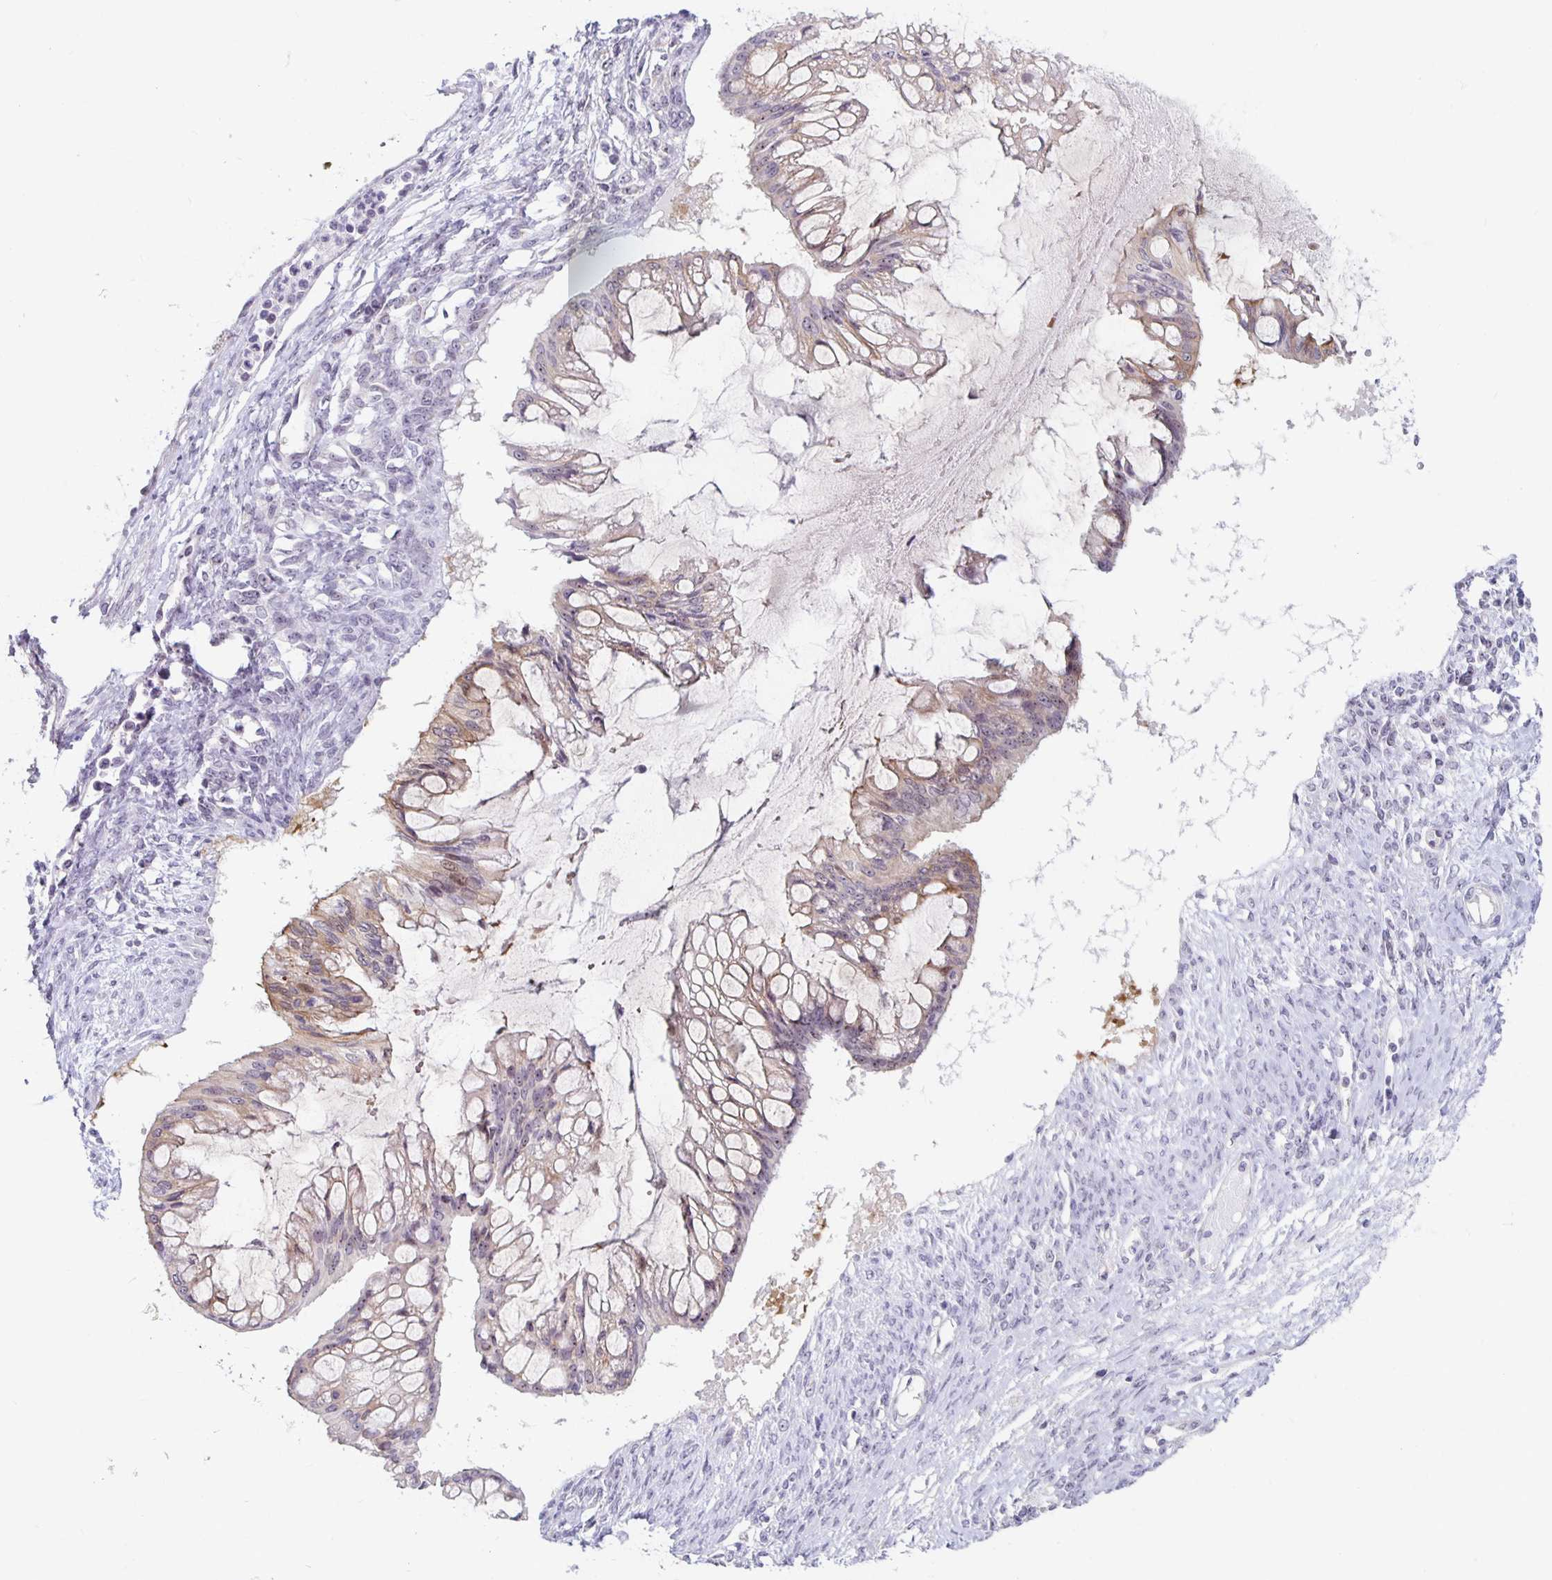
{"staining": {"intensity": "weak", "quantity": "25%-75%", "location": "nuclear"}, "tissue": "ovarian cancer", "cell_type": "Tumor cells", "image_type": "cancer", "snomed": [{"axis": "morphology", "description": "Cystadenocarcinoma, mucinous, NOS"}, {"axis": "topography", "description": "Ovary"}], "caption": "Tumor cells demonstrate low levels of weak nuclear expression in about 25%-75% of cells in human ovarian cancer (mucinous cystadenocarcinoma). Immunohistochemistry stains the protein of interest in brown and the nuclei are stained blue.", "gene": "NUP85", "patient": {"sex": "female", "age": 73}}